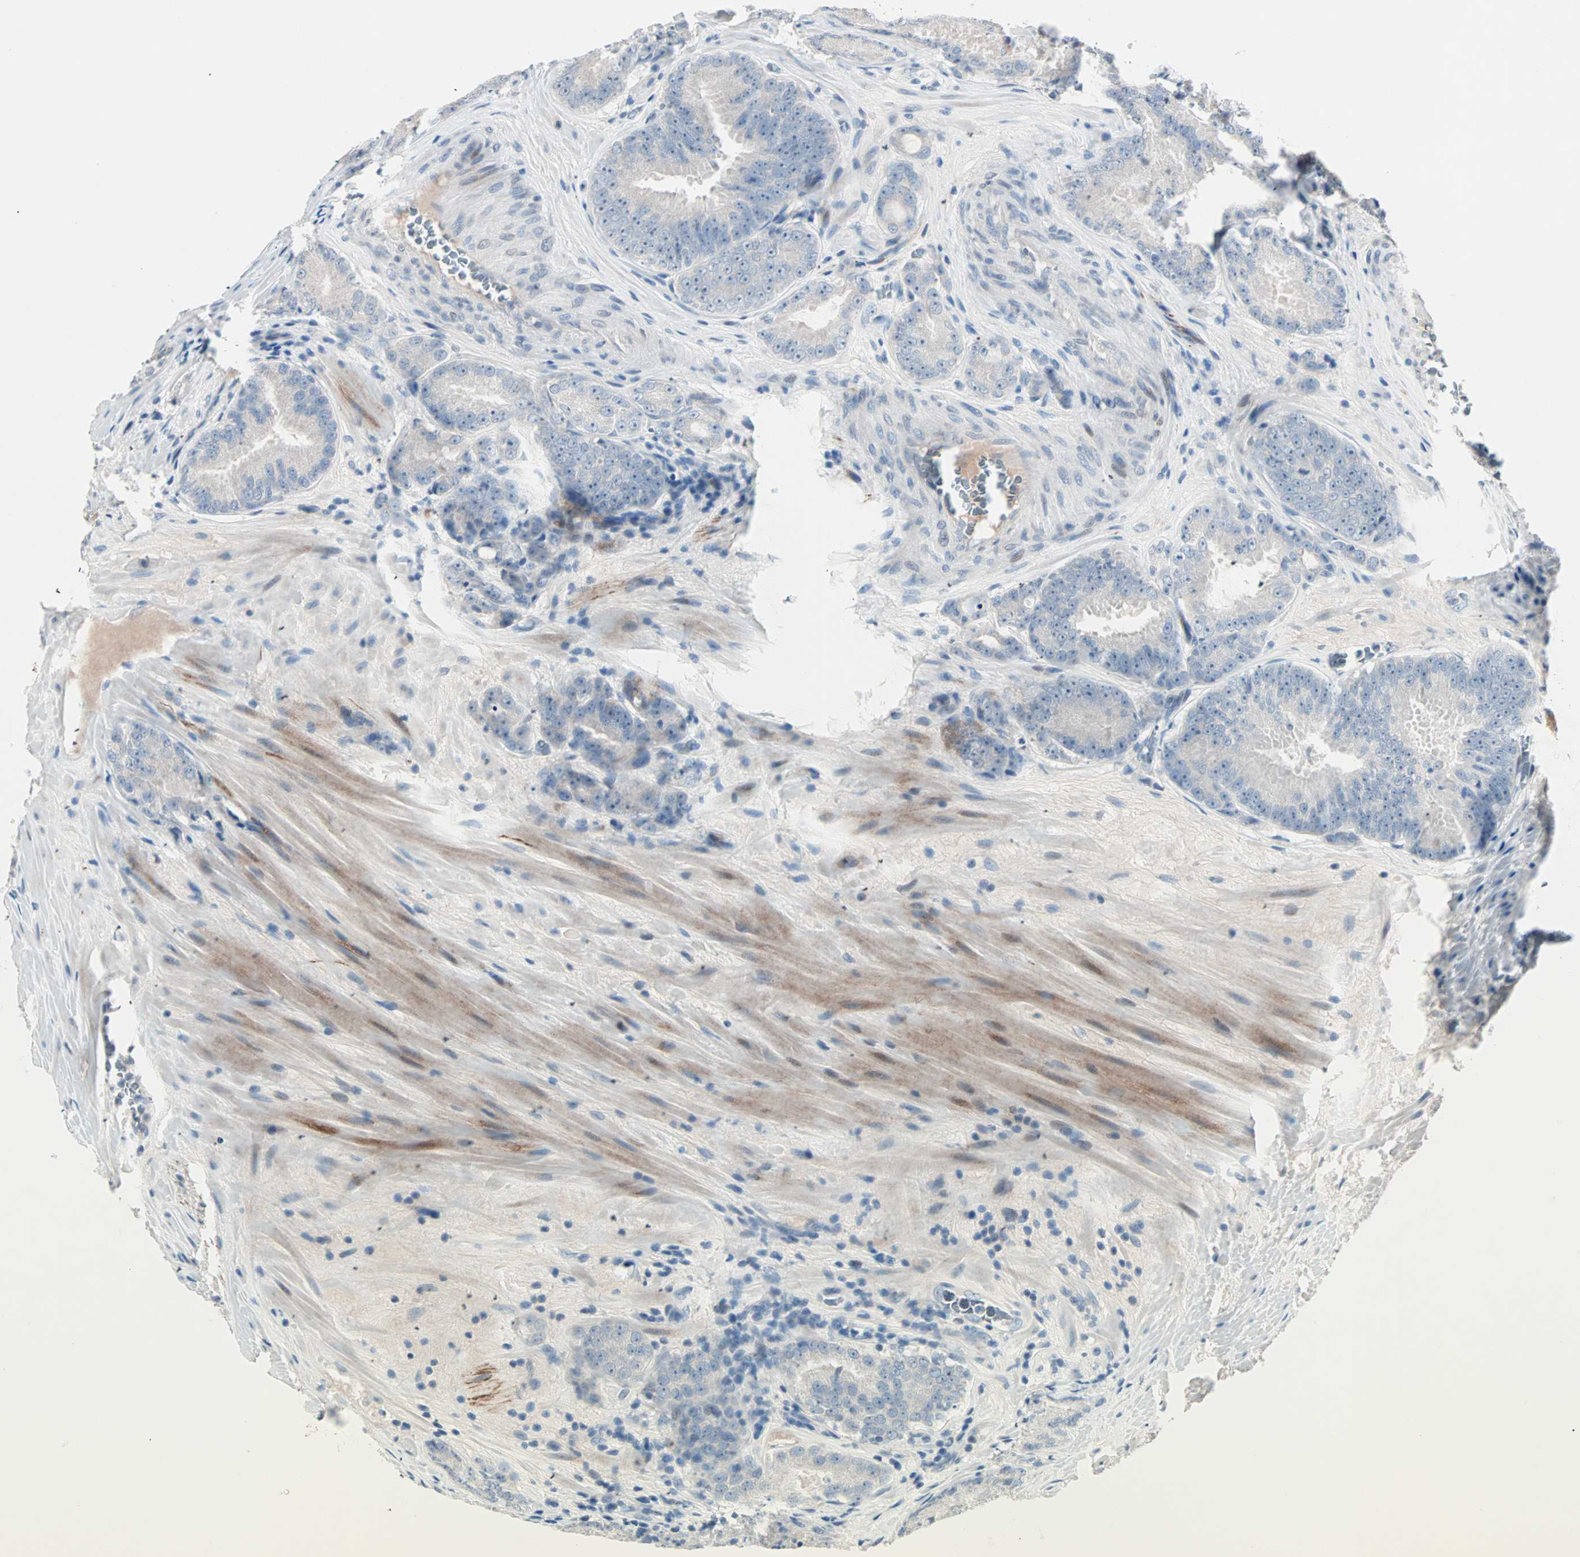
{"staining": {"intensity": "negative", "quantity": "none", "location": "none"}, "tissue": "prostate cancer", "cell_type": "Tumor cells", "image_type": "cancer", "snomed": [{"axis": "morphology", "description": "Adenocarcinoma, High grade"}, {"axis": "topography", "description": "Prostate"}], "caption": "High power microscopy histopathology image of an immunohistochemistry (IHC) histopathology image of prostate cancer (high-grade adenocarcinoma), revealing no significant staining in tumor cells.", "gene": "NEFH", "patient": {"sex": "male", "age": 64}}